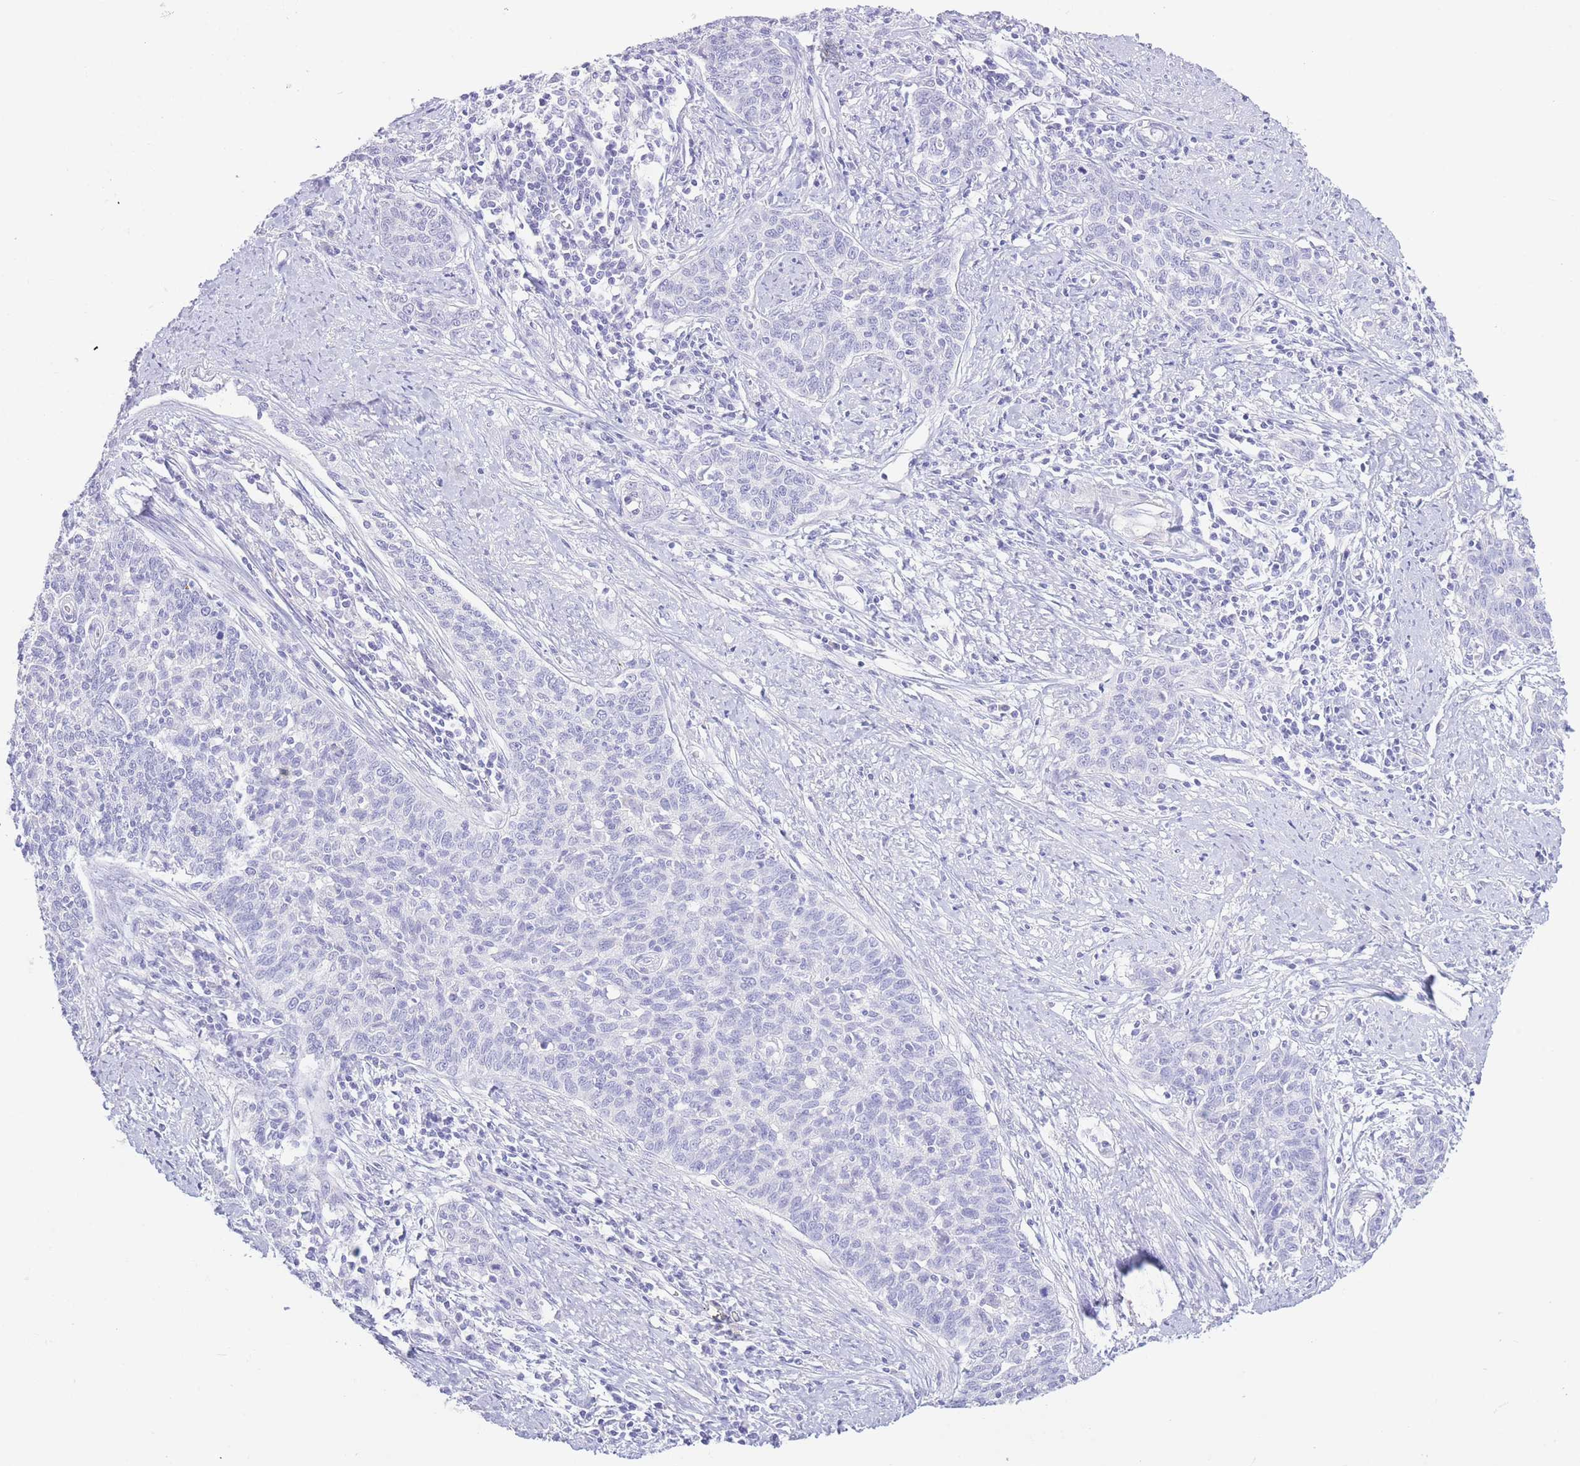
{"staining": {"intensity": "negative", "quantity": "none", "location": "none"}, "tissue": "cervical cancer", "cell_type": "Tumor cells", "image_type": "cancer", "snomed": [{"axis": "morphology", "description": "Squamous cell carcinoma, NOS"}, {"axis": "topography", "description": "Cervix"}], "caption": "There is no significant positivity in tumor cells of cervical cancer.", "gene": "PKLR", "patient": {"sex": "female", "age": 39}}